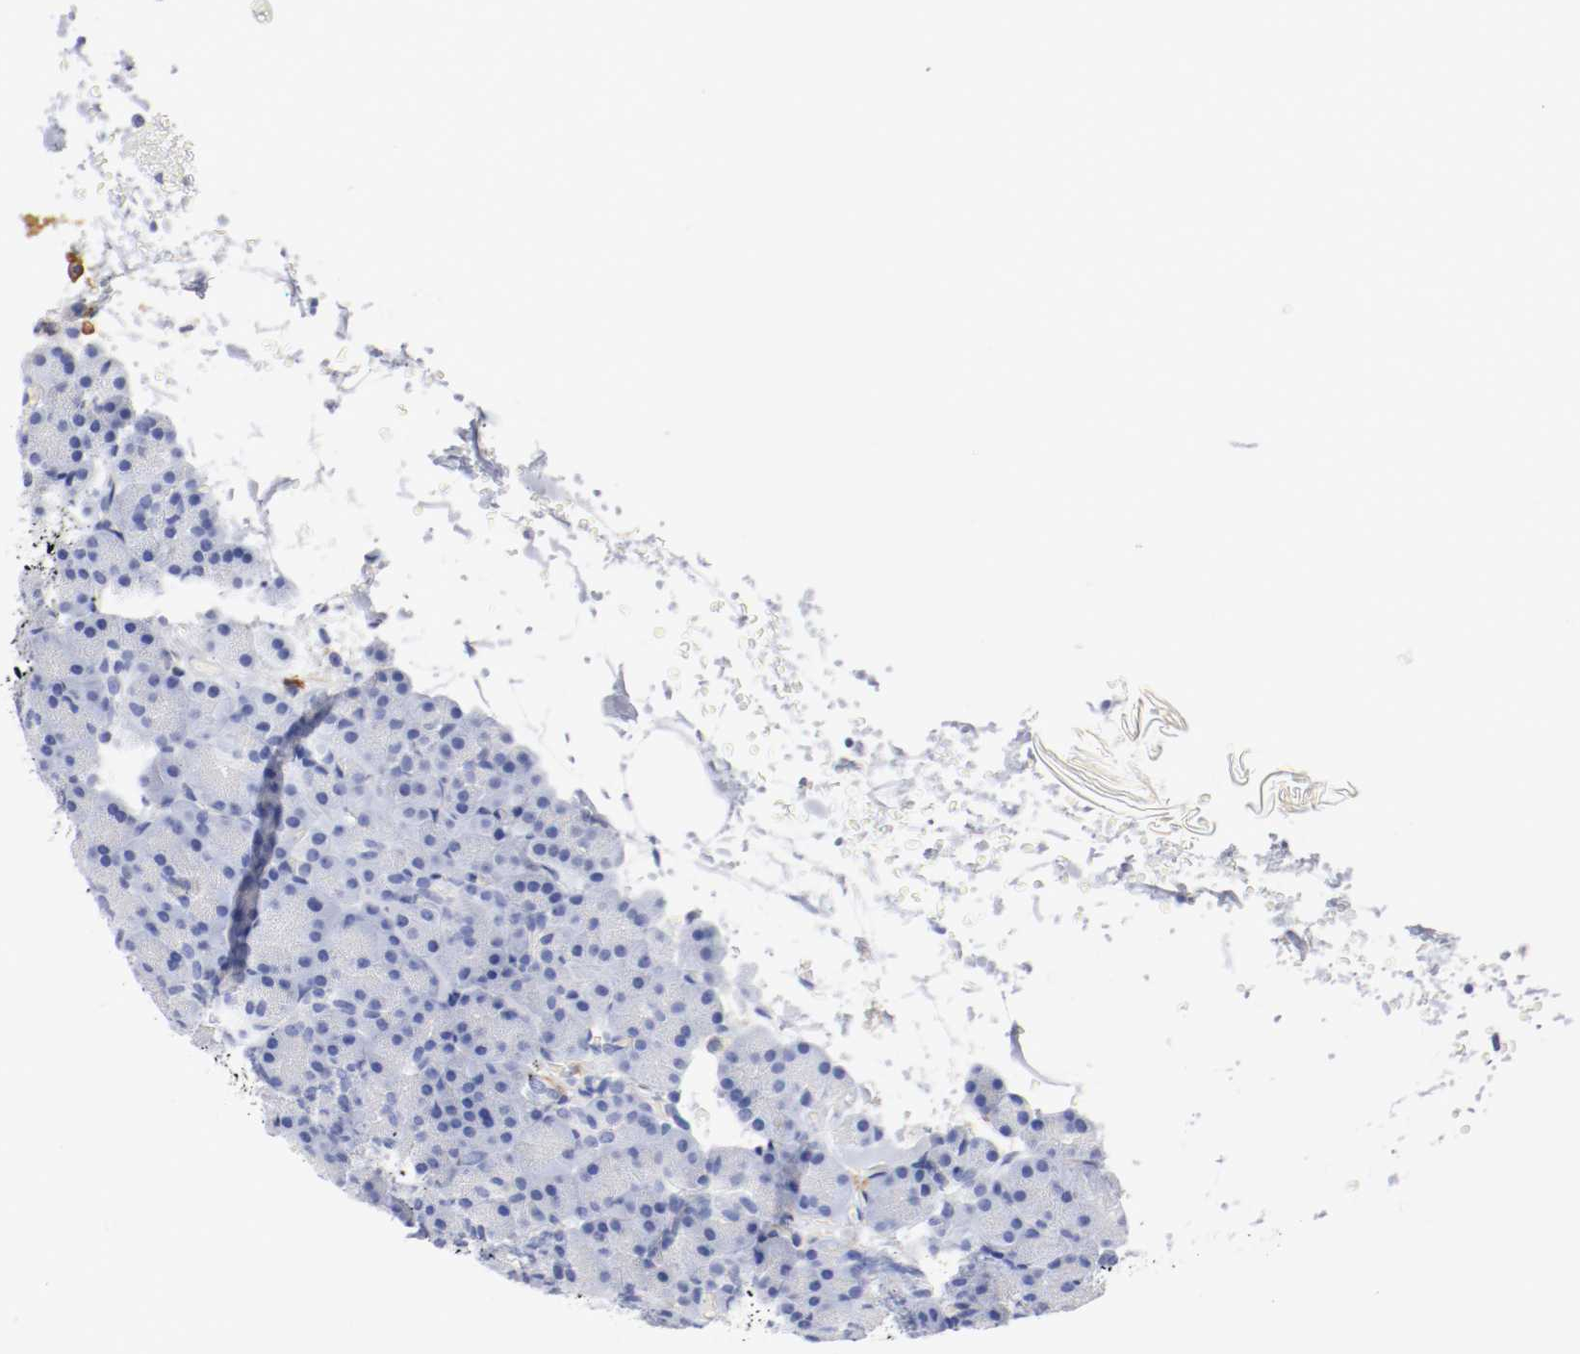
{"staining": {"intensity": "negative", "quantity": "none", "location": "none"}, "tissue": "pancreas", "cell_type": "Exocrine glandular cells", "image_type": "normal", "snomed": [{"axis": "morphology", "description": "Normal tissue, NOS"}, {"axis": "topography", "description": "Pancreas"}], "caption": "Immunohistochemistry (IHC) photomicrograph of benign pancreas: human pancreas stained with DAB demonstrates no significant protein staining in exocrine glandular cells.", "gene": "ITGAX", "patient": {"sex": "female", "age": 43}}